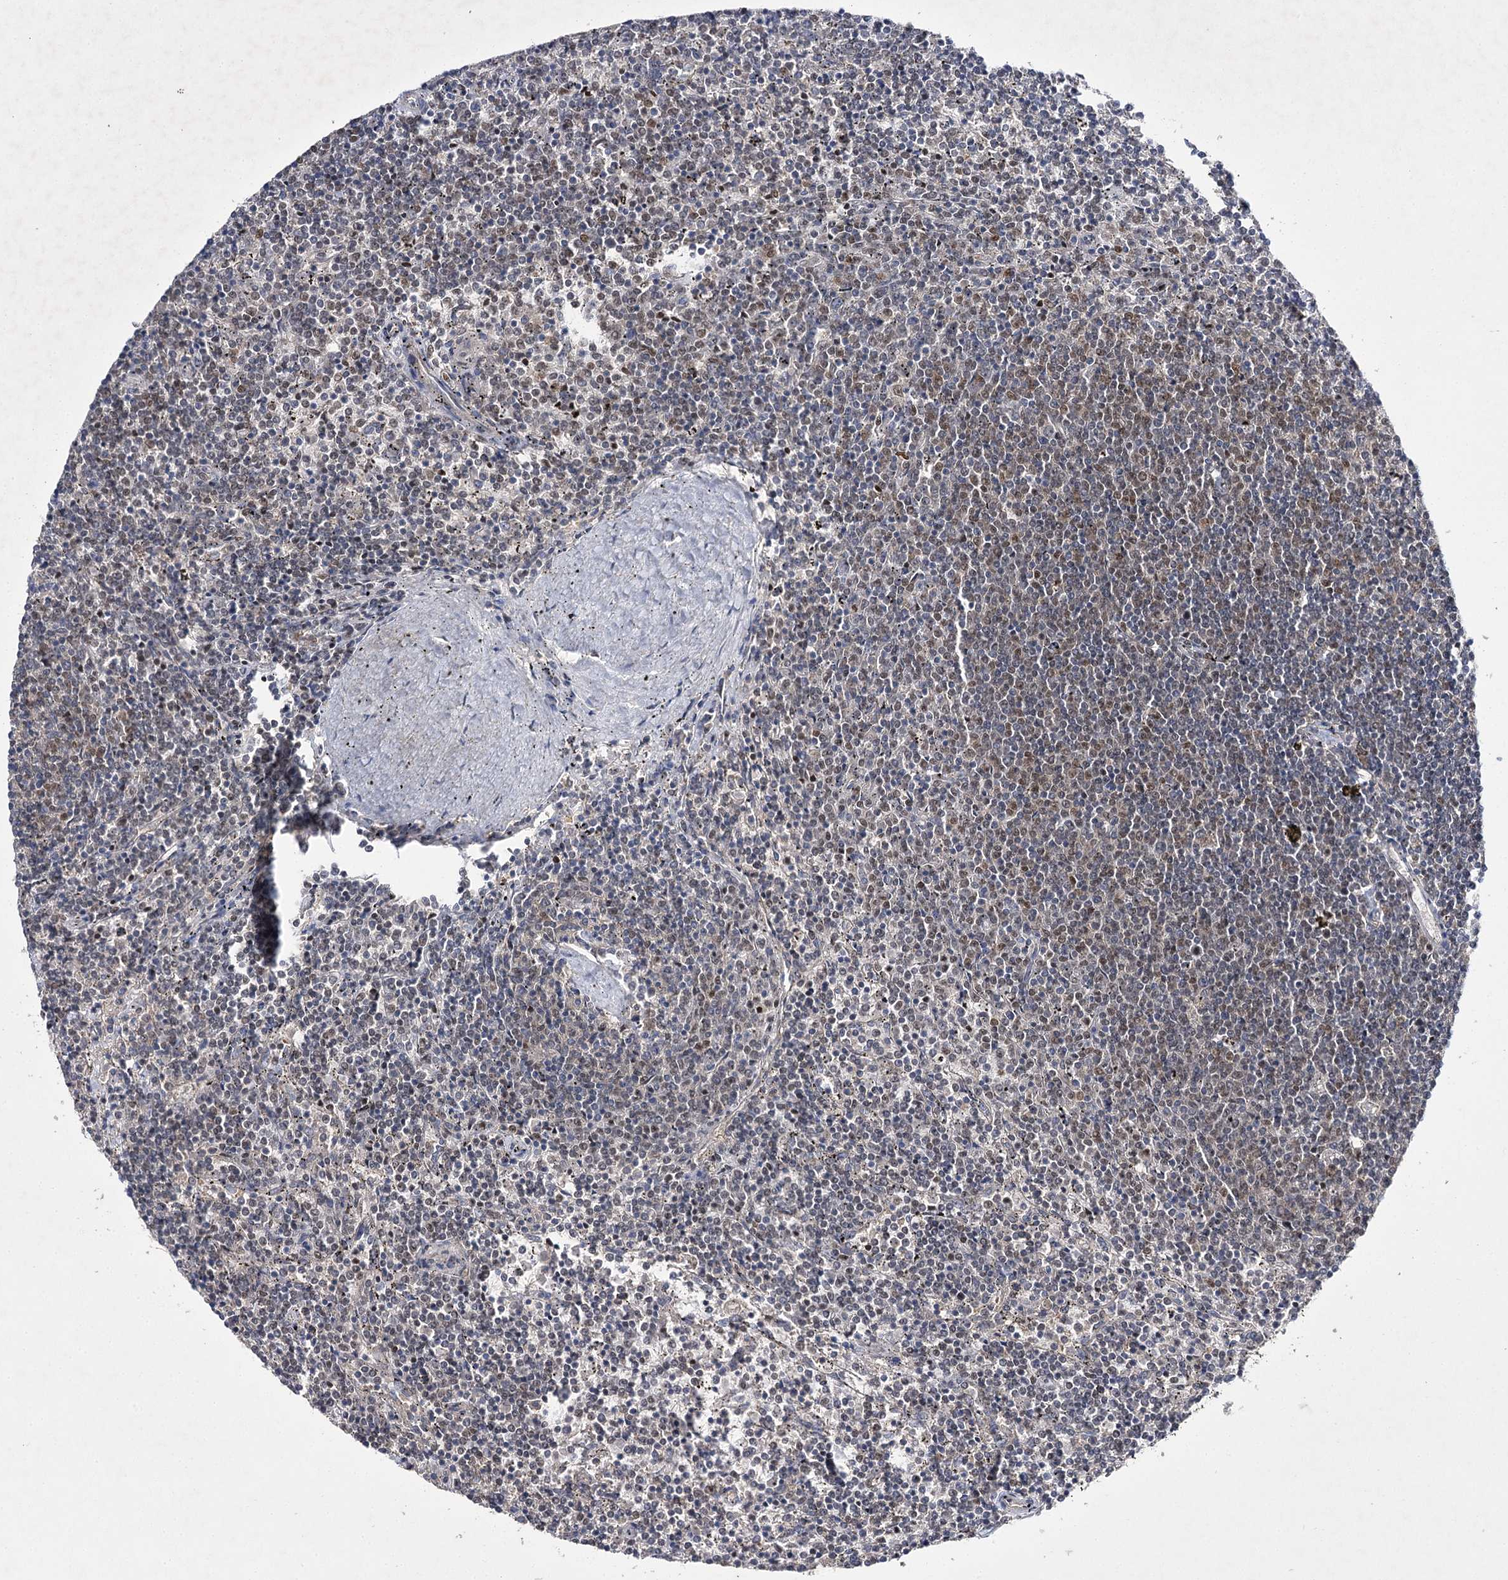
{"staining": {"intensity": "weak", "quantity": "25%-75%", "location": "nuclear"}, "tissue": "lymphoma", "cell_type": "Tumor cells", "image_type": "cancer", "snomed": [{"axis": "morphology", "description": "Malignant lymphoma, non-Hodgkin's type, Low grade"}, {"axis": "topography", "description": "Spleen"}], "caption": "Immunohistochemistry (IHC) of malignant lymphoma, non-Hodgkin's type (low-grade) displays low levels of weak nuclear positivity in approximately 25%-75% of tumor cells.", "gene": "BCR", "patient": {"sex": "female", "age": 50}}